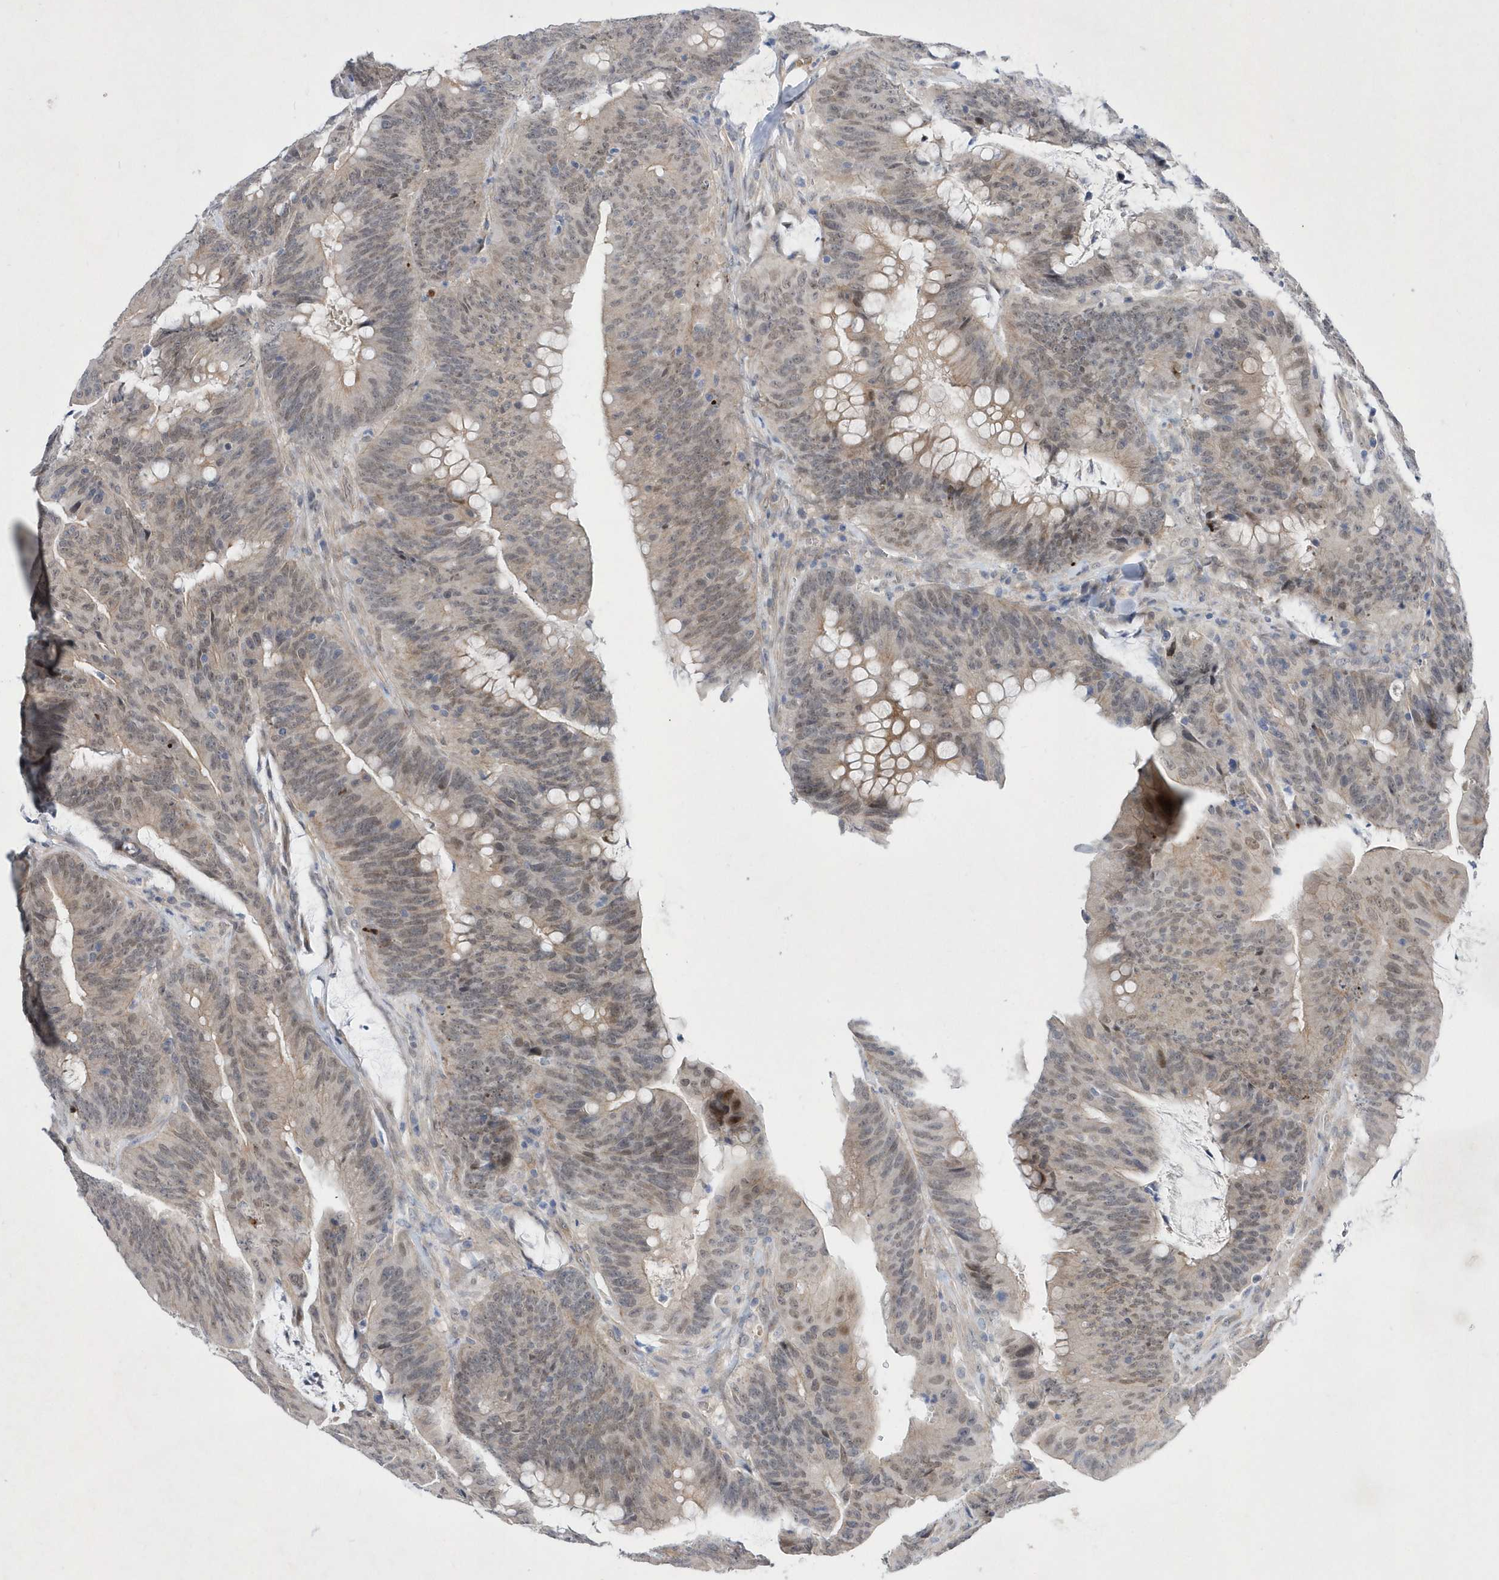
{"staining": {"intensity": "weak", "quantity": "25%-75%", "location": "nuclear"}, "tissue": "colorectal cancer", "cell_type": "Tumor cells", "image_type": "cancer", "snomed": [{"axis": "morphology", "description": "Adenocarcinoma, NOS"}, {"axis": "topography", "description": "Colon"}], "caption": "Colorectal cancer stained with a brown dye demonstrates weak nuclear positive expression in approximately 25%-75% of tumor cells.", "gene": "ZNF875", "patient": {"sex": "male", "age": 45}}